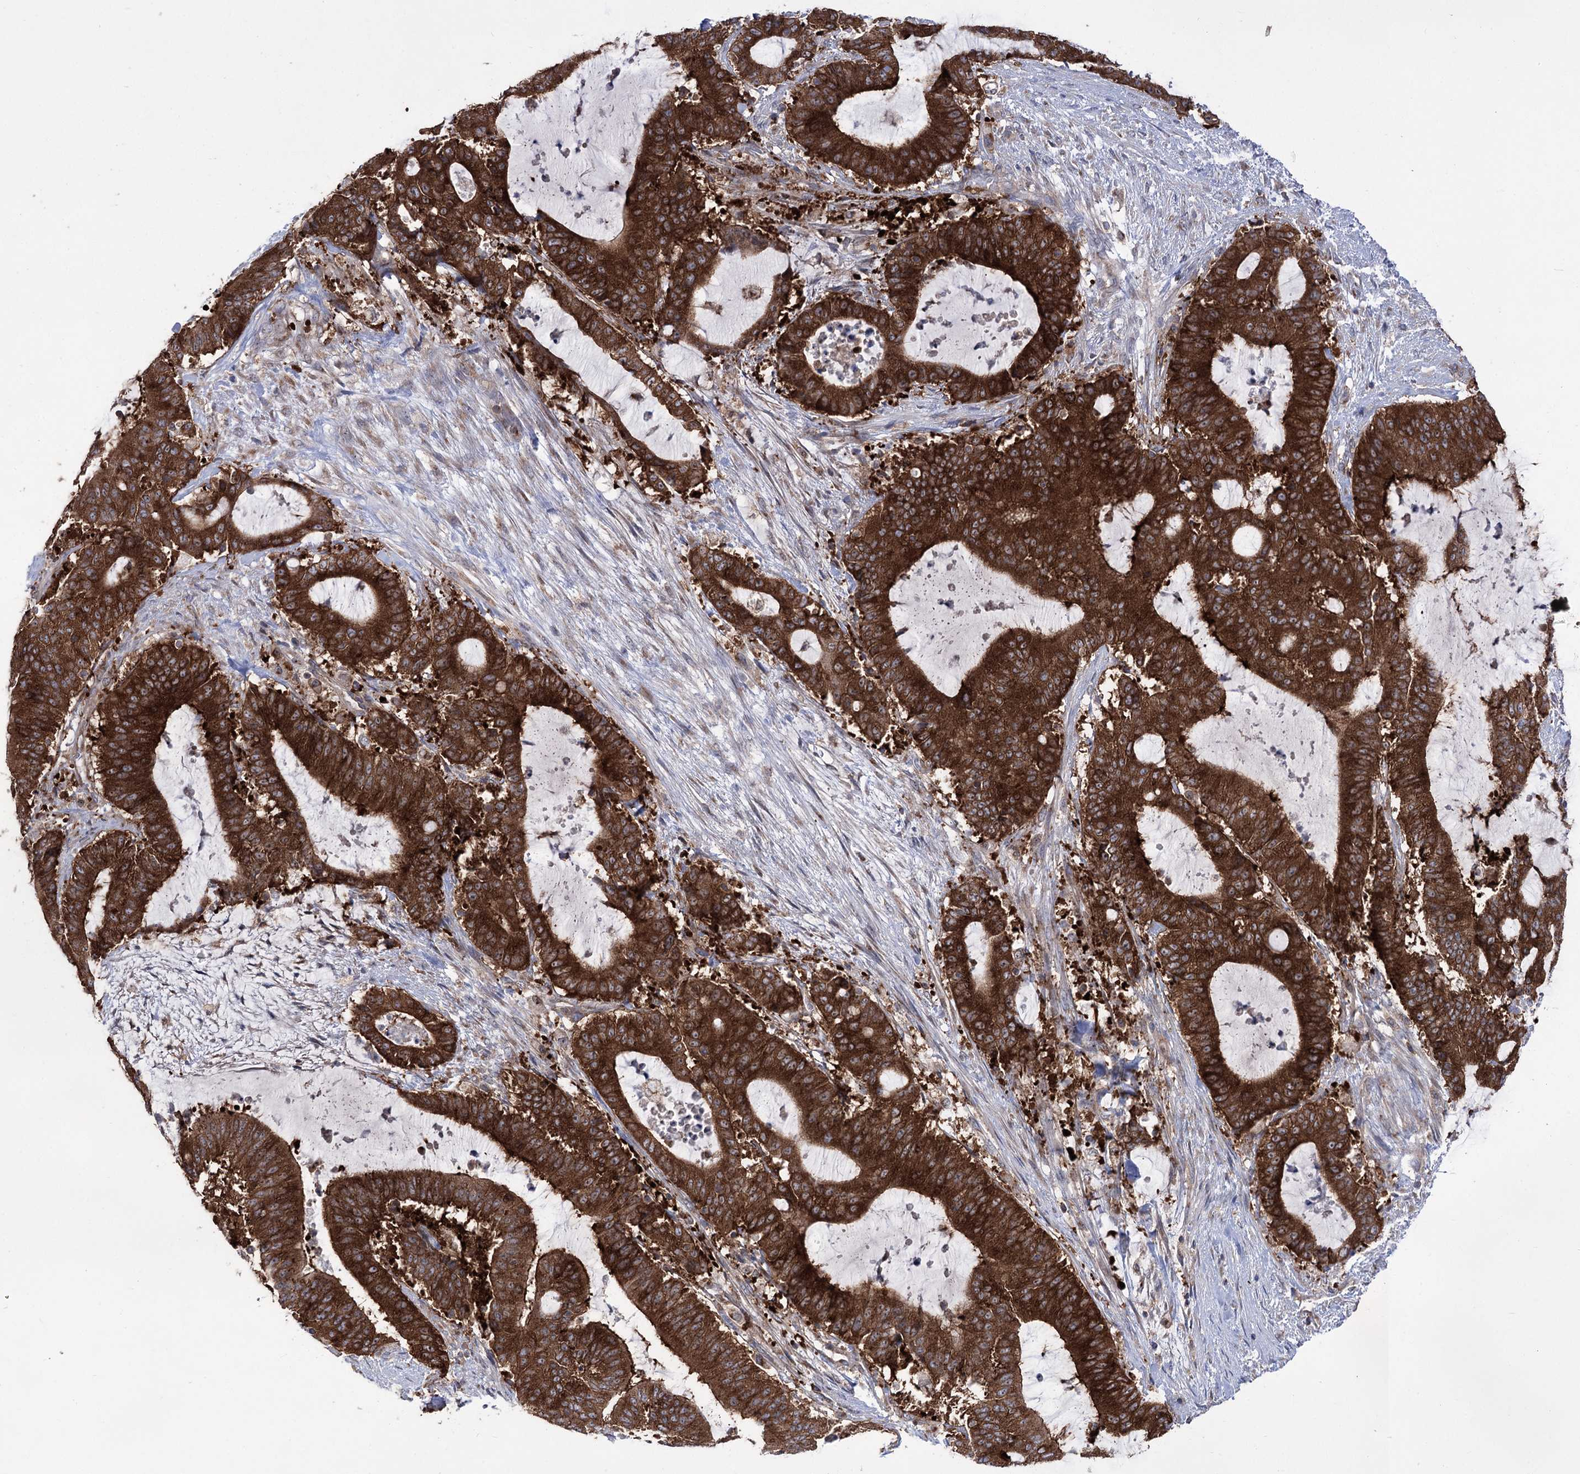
{"staining": {"intensity": "strong", "quantity": ">75%", "location": "cytoplasmic/membranous"}, "tissue": "liver cancer", "cell_type": "Tumor cells", "image_type": "cancer", "snomed": [{"axis": "morphology", "description": "Normal tissue, NOS"}, {"axis": "morphology", "description": "Cholangiocarcinoma"}, {"axis": "topography", "description": "Liver"}, {"axis": "topography", "description": "Peripheral nerve tissue"}], "caption": "Human liver cancer stained with a brown dye displays strong cytoplasmic/membranous positive positivity in about >75% of tumor cells.", "gene": "ZNF622", "patient": {"sex": "female", "age": 73}}